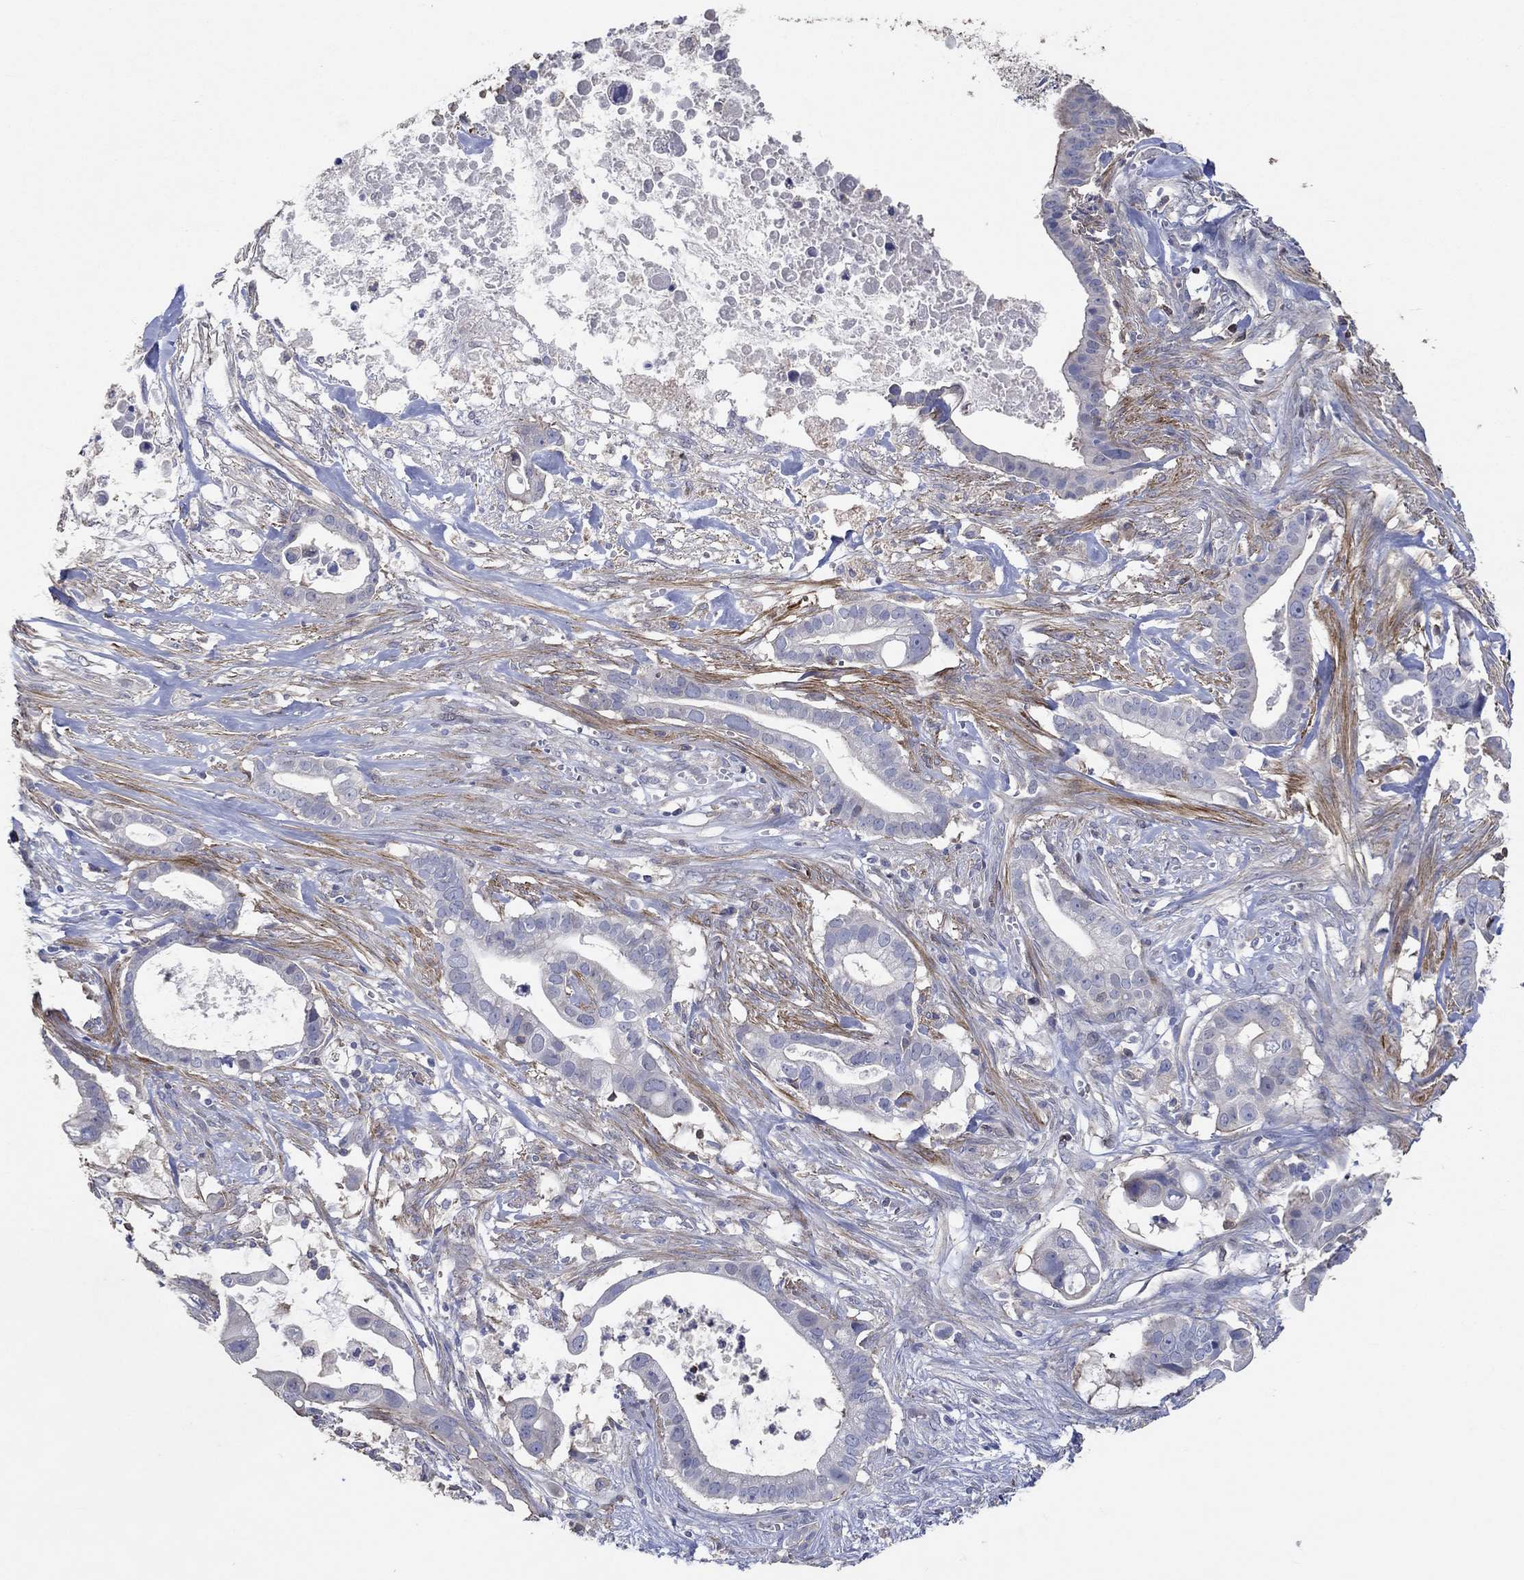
{"staining": {"intensity": "negative", "quantity": "none", "location": "none"}, "tissue": "pancreatic cancer", "cell_type": "Tumor cells", "image_type": "cancer", "snomed": [{"axis": "morphology", "description": "Adenocarcinoma, NOS"}, {"axis": "topography", "description": "Pancreas"}], "caption": "Tumor cells are negative for protein expression in human adenocarcinoma (pancreatic).", "gene": "TNFAIP8L3", "patient": {"sex": "male", "age": 61}}